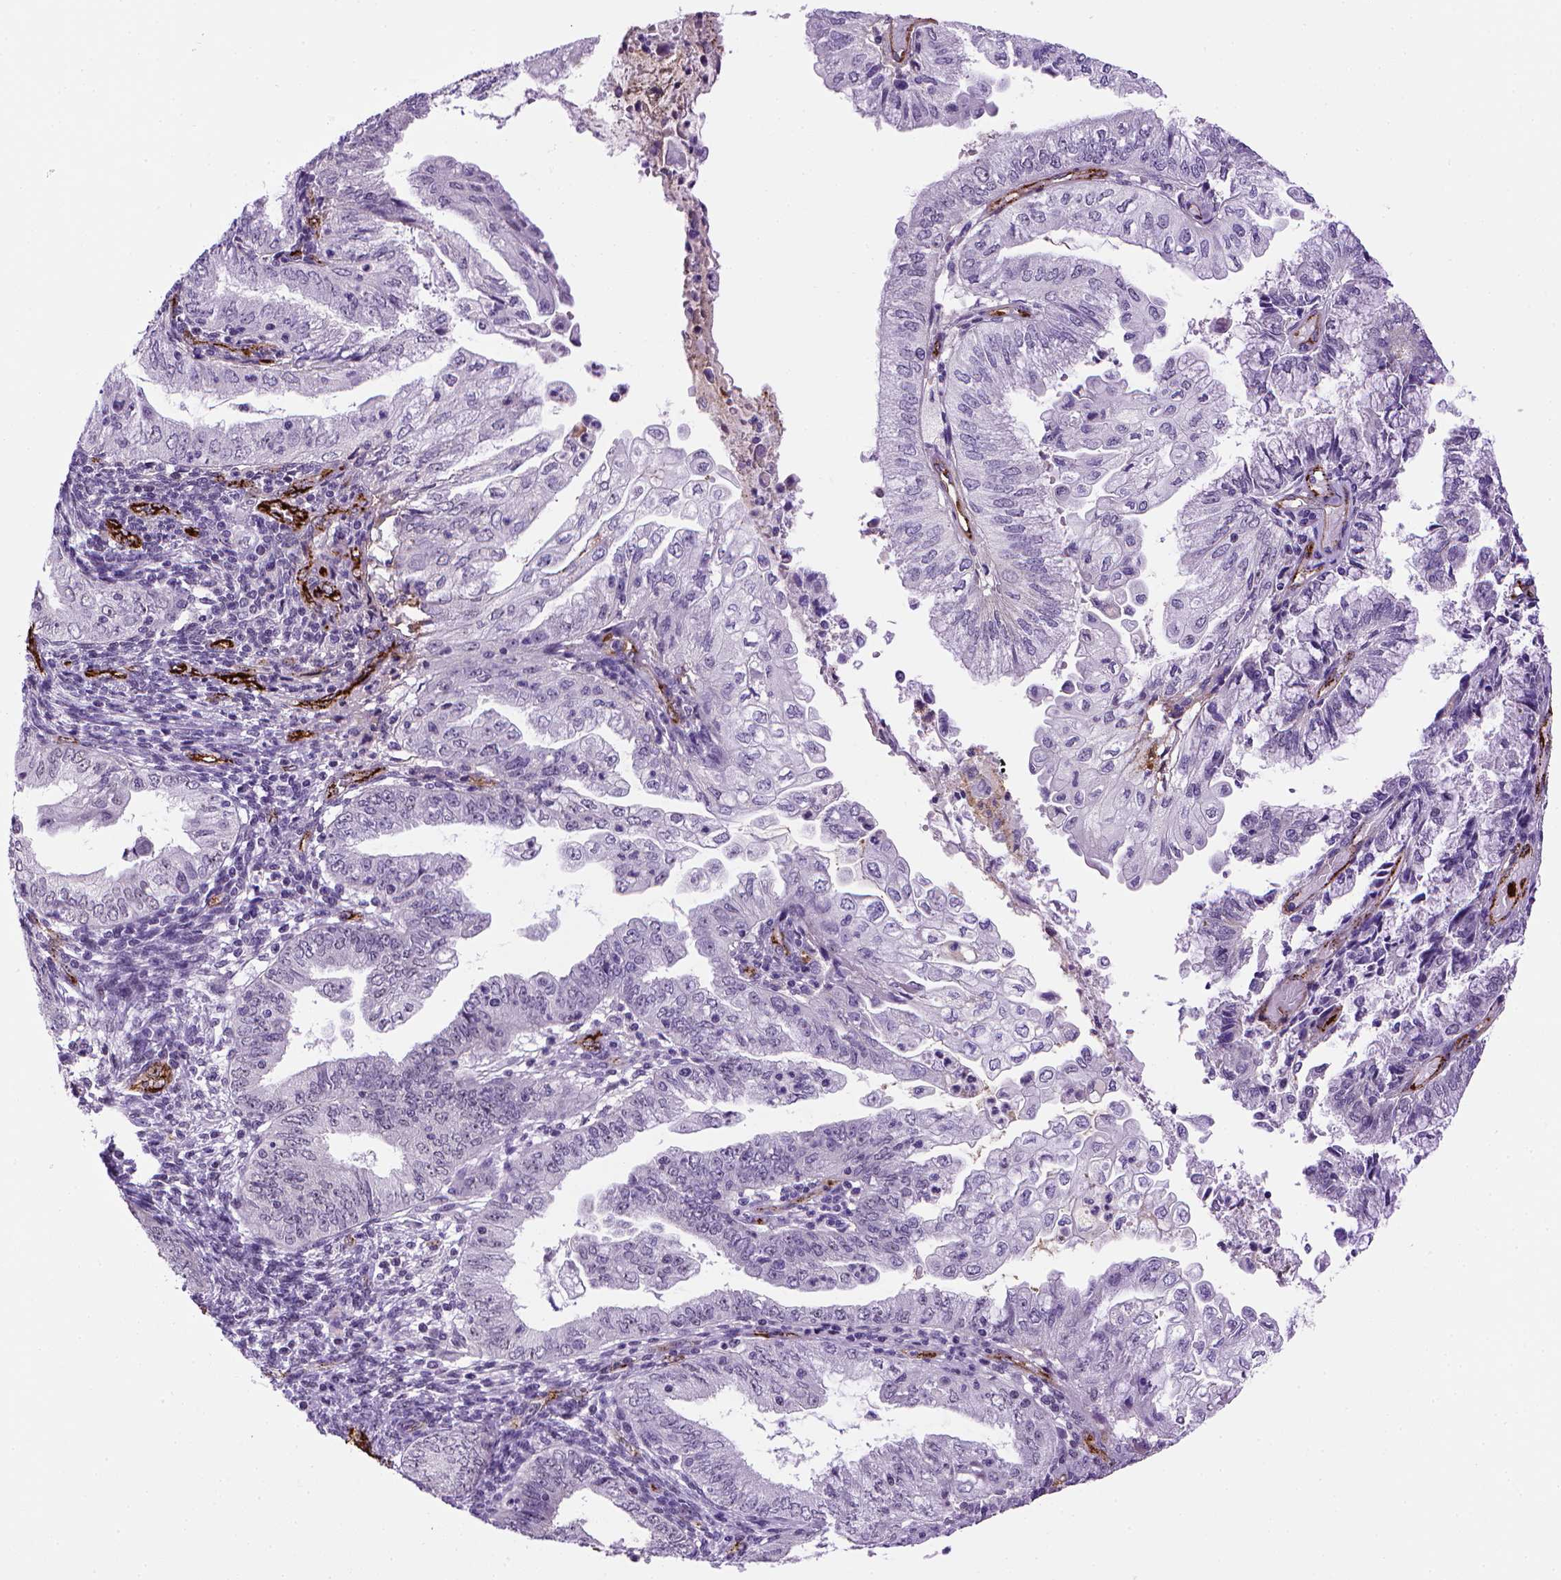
{"staining": {"intensity": "negative", "quantity": "none", "location": "none"}, "tissue": "endometrial cancer", "cell_type": "Tumor cells", "image_type": "cancer", "snomed": [{"axis": "morphology", "description": "Adenocarcinoma, NOS"}, {"axis": "topography", "description": "Endometrium"}], "caption": "This is a histopathology image of IHC staining of adenocarcinoma (endometrial), which shows no staining in tumor cells.", "gene": "VWF", "patient": {"sex": "female", "age": 55}}